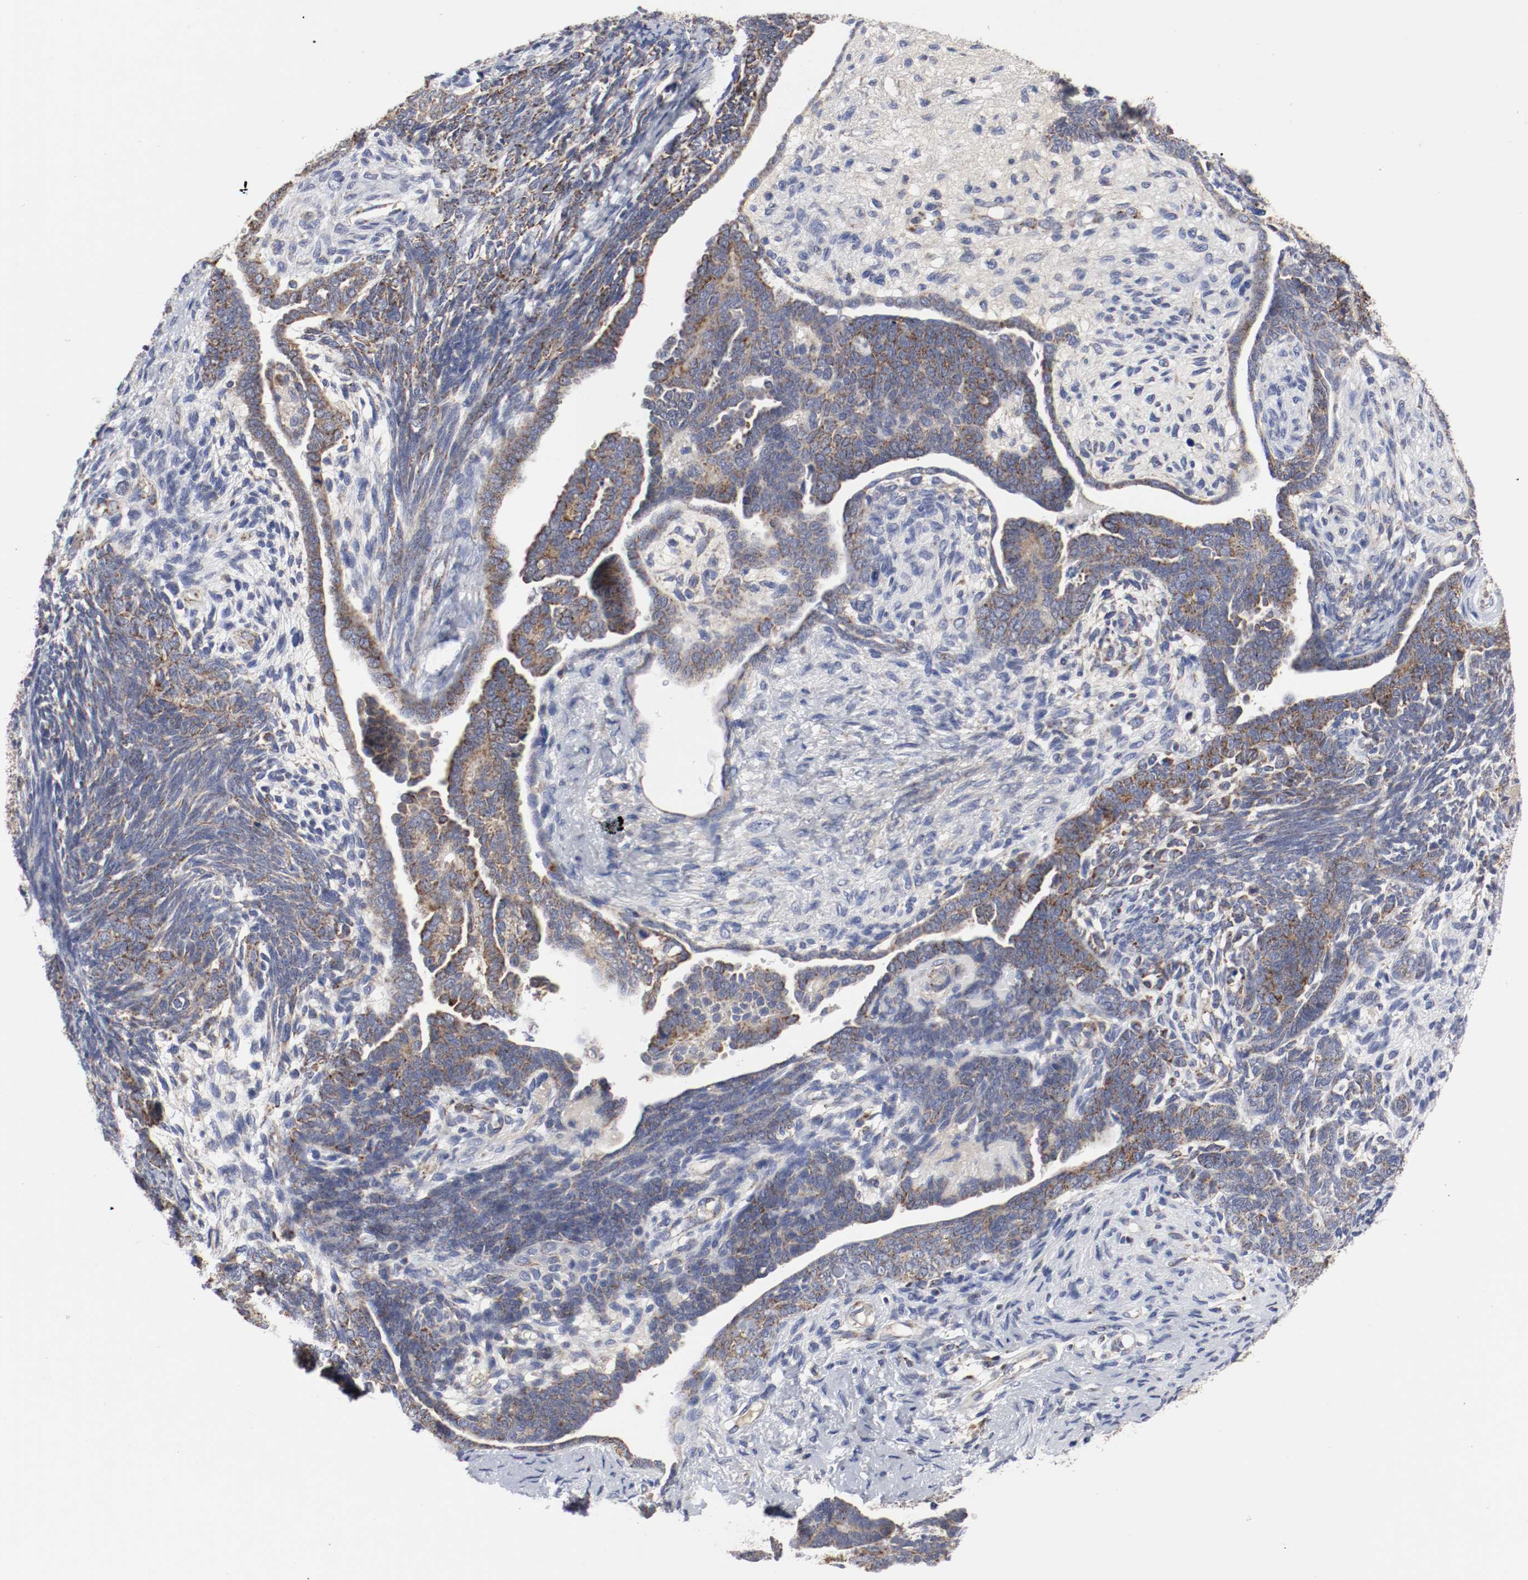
{"staining": {"intensity": "moderate", "quantity": ">75%", "location": "cytoplasmic/membranous"}, "tissue": "endometrial cancer", "cell_type": "Tumor cells", "image_type": "cancer", "snomed": [{"axis": "morphology", "description": "Neoplasm, malignant, NOS"}, {"axis": "topography", "description": "Endometrium"}], "caption": "Tumor cells display medium levels of moderate cytoplasmic/membranous staining in about >75% of cells in human endometrial malignant neoplasm.", "gene": "AFG3L2", "patient": {"sex": "female", "age": 74}}